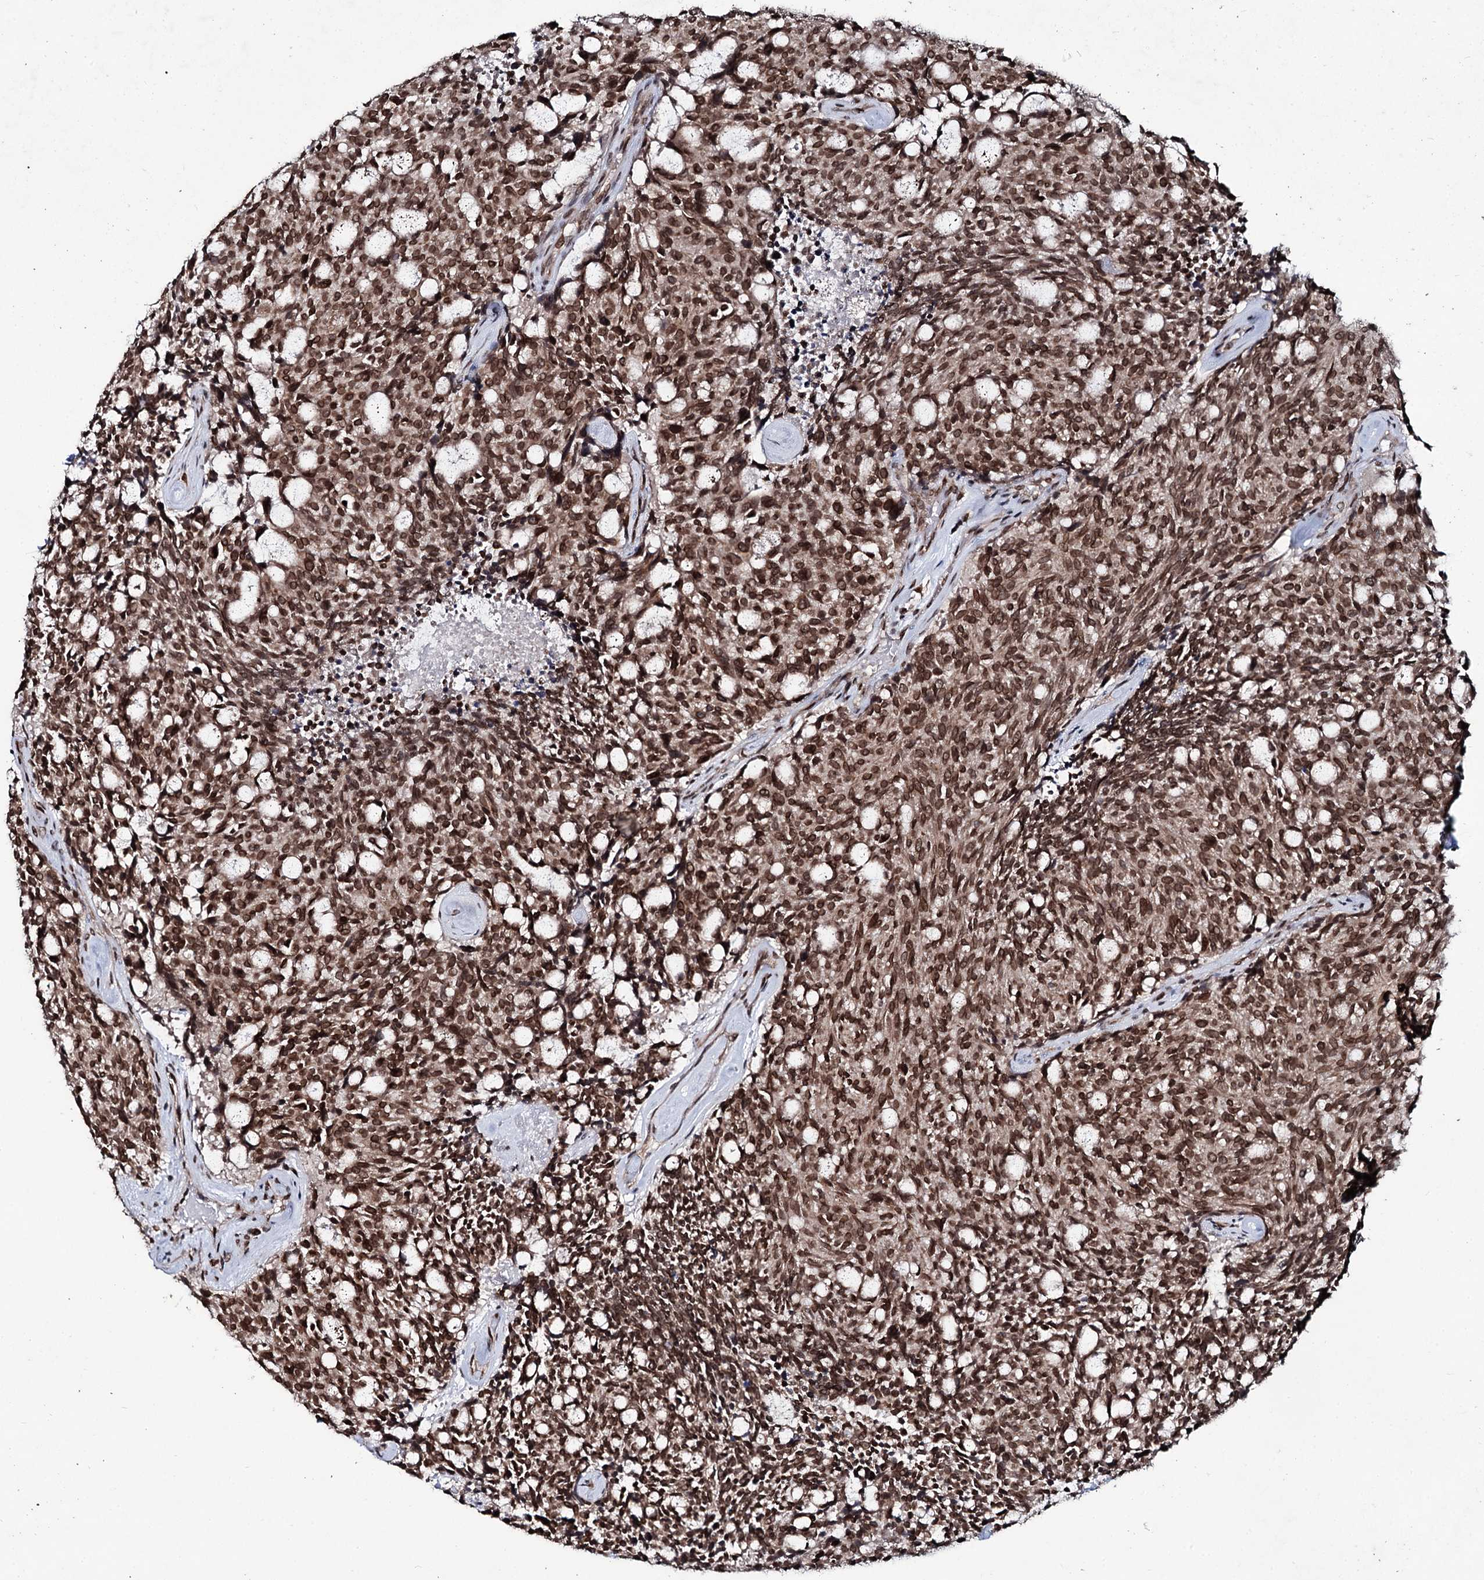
{"staining": {"intensity": "strong", "quantity": ">75%", "location": "cytoplasmic/membranous,nuclear"}, "tissue": "carcinoid", "cell_type": "Tumor cells", "image_type": "cancer", "snomed": [{"axis": "morphology", "description": "Carcinoid, malignant, NOS"}, {"axis": "topography", "description": "Pancreas"}], "caption": "IHC micrograph of neoplastic tissue: human carcinoid stained using immunohistochemistry reveals high levels of strong protein expression localized specifically in the cytoplasmic/membranous and nuclear of tumor cells, appearing as a cytoplasmic/membranous and nuclear brown color.", "gene": "RNF6", "patient": {"sex": "female", "age": 54}}